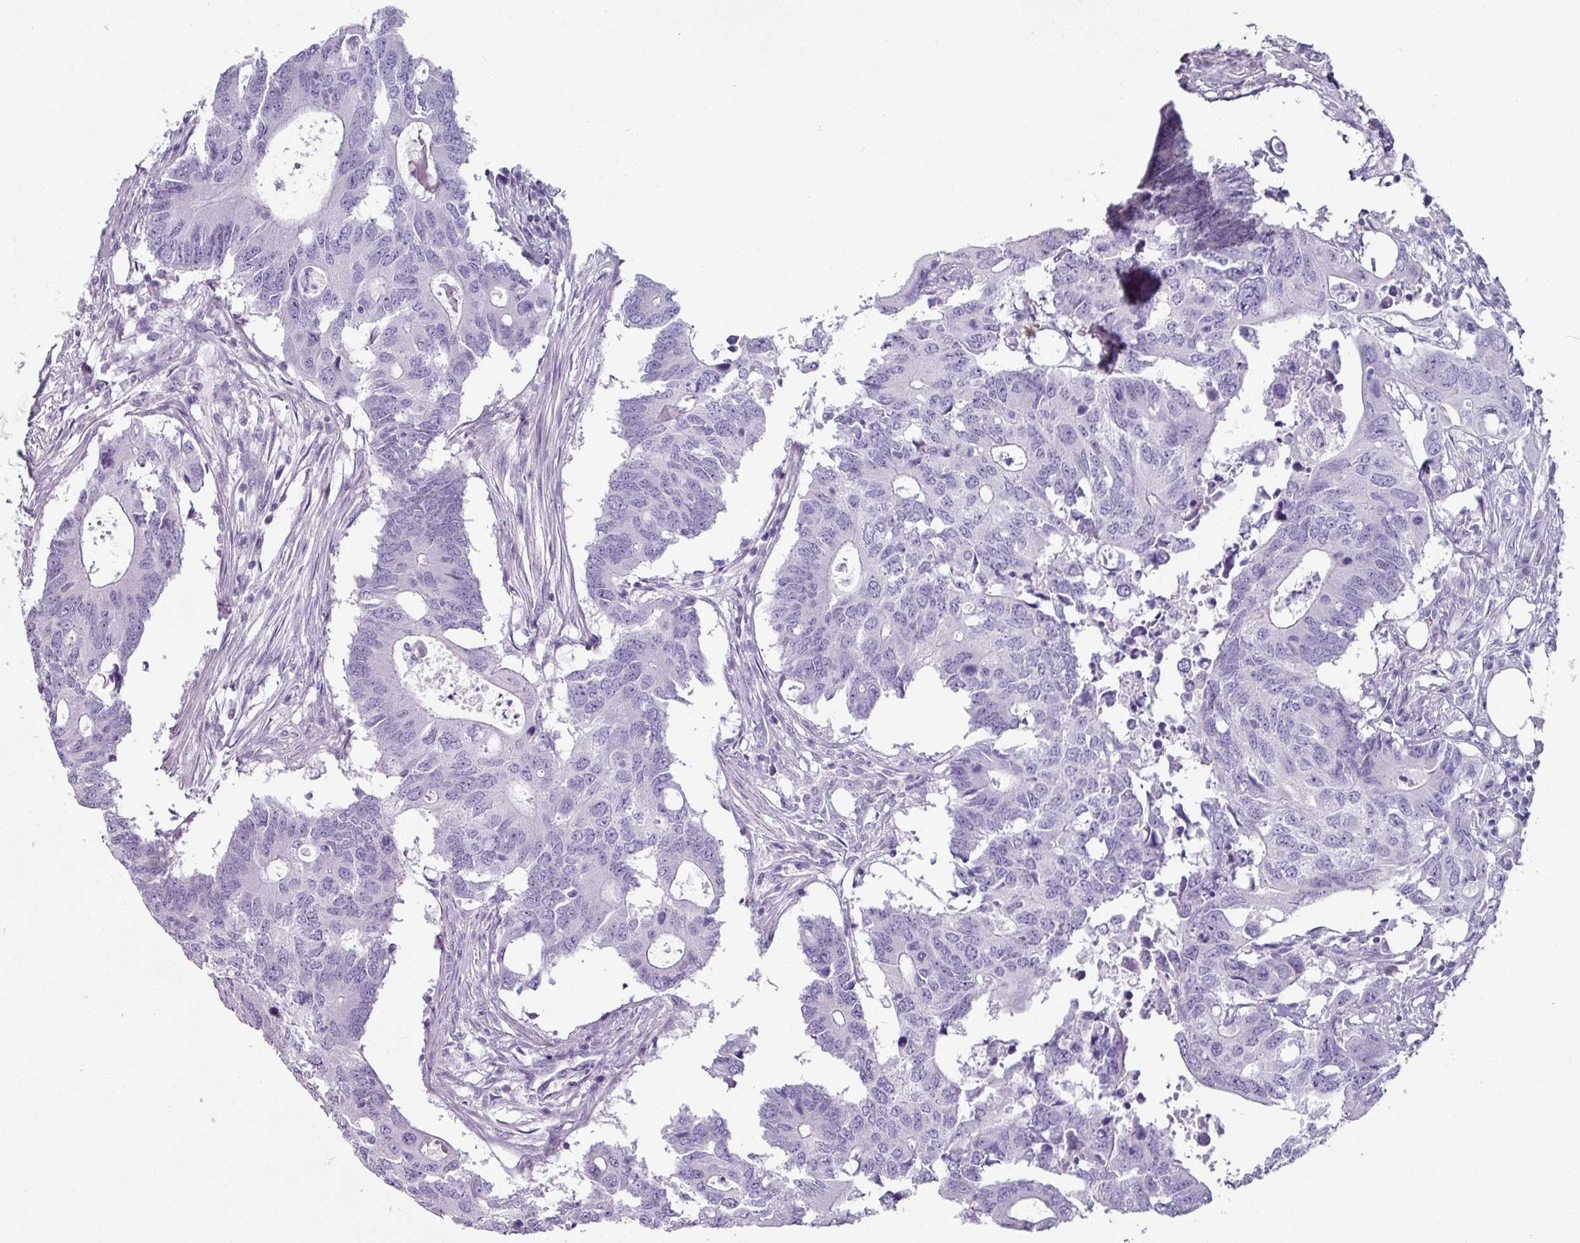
{"staining": {"intensity": "negative", "quantity": "none", "location": "none"}, "tissue": "colorectal cancer", "cell_type": "Tumor cells", "image_type": "cancer", "snomed": [{"axis": "morphology", "description": "Adenocarcinoma, NOS"}, {"axis": "topography", "description": "Colon"}], "caption": "Immunohistochemistry (IHC) photomicrograph of human colorectal cancer (adenocarcinoma) stained for a protein (brown), which reveals no expression in tumor cells.", "gene": "CLCA1", "patient": {"sex": "male", "age": 71}}